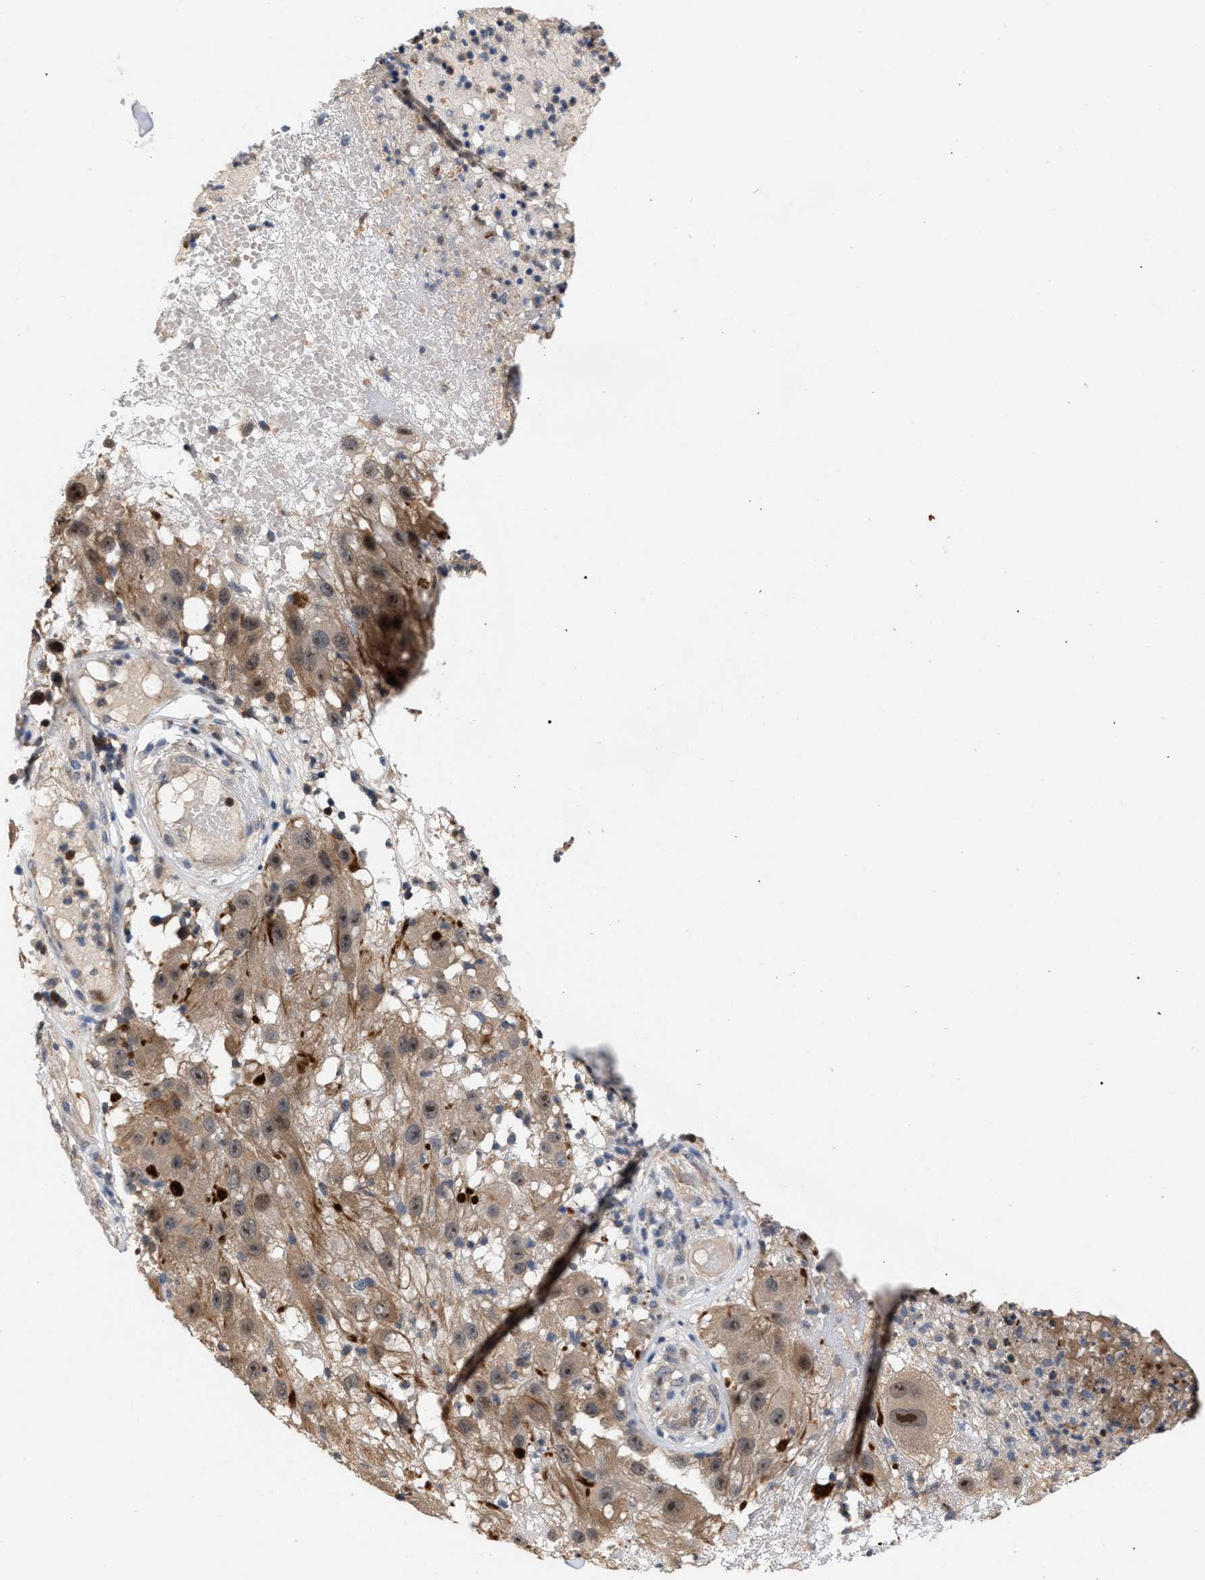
{"staining": {"intensity": "moderate", "quantity": ">75%", "location": "cytoplasmic/membranous"}, "tissue": "melanoma", "cell_type": "Tumor cells", "image_type": "cancer", "snomed": [{"axis": "morphology", "description": "Malignant melanoma, NOS"}, {"axis": "topography", "description": "Skin"}], "caption": "Melanoma tissue displays moderate cytoplasmic/membranous positivity in approximately >75% of tumor cells The staining was performed using DAB (3,3'-diaminobenzidine) to visualize the protein expression in brown, while the nuclei were stained in blue with hematoxylin (Magnification: 20x).", "gene": "GLOD4", "patient": {"sex": "female", "age": 81}}